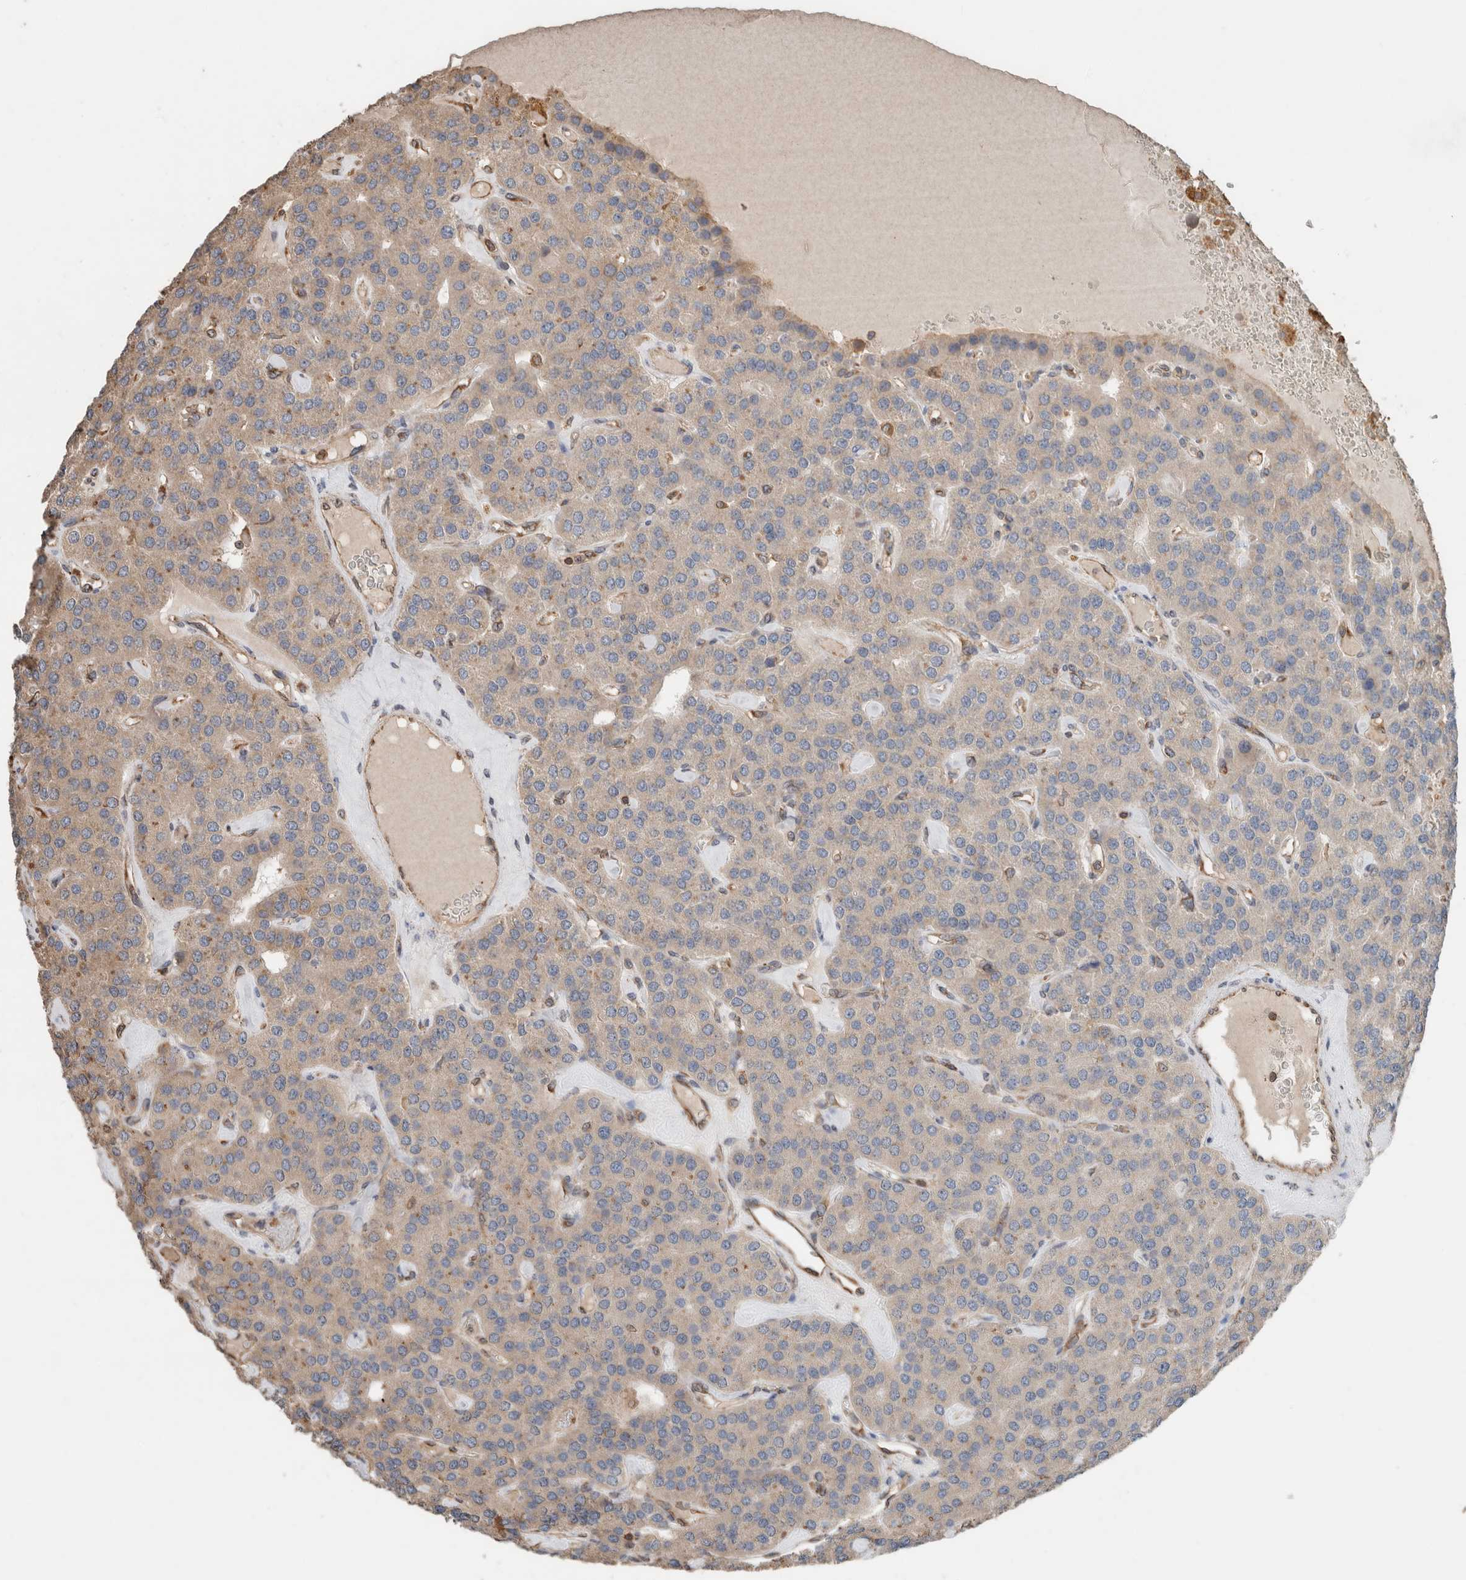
{"staining": {"intensity": "weak", "quantity": "<25%", "location": "cytoplasmic/membranous"}, "tissue": "parathyroid gland", "cell_type": "Glandular cells", "image_type": "normal", "snomed": [{"axis": "morphology", "description": "Normal tissue, NOS"}, {"axis": "morphology", "description": "Adenoma, NOS"}, {"axis": "topography", "description": "Parathyroid gland"}], "caption": "Parathyroid gland was stained to show a protein in brown. There is no significant expression in glandular cells. (IHC, brightfield microscopy, high magnification).", "gene": "ERAP2", "patient": {"sex": "female", "age": 86}}